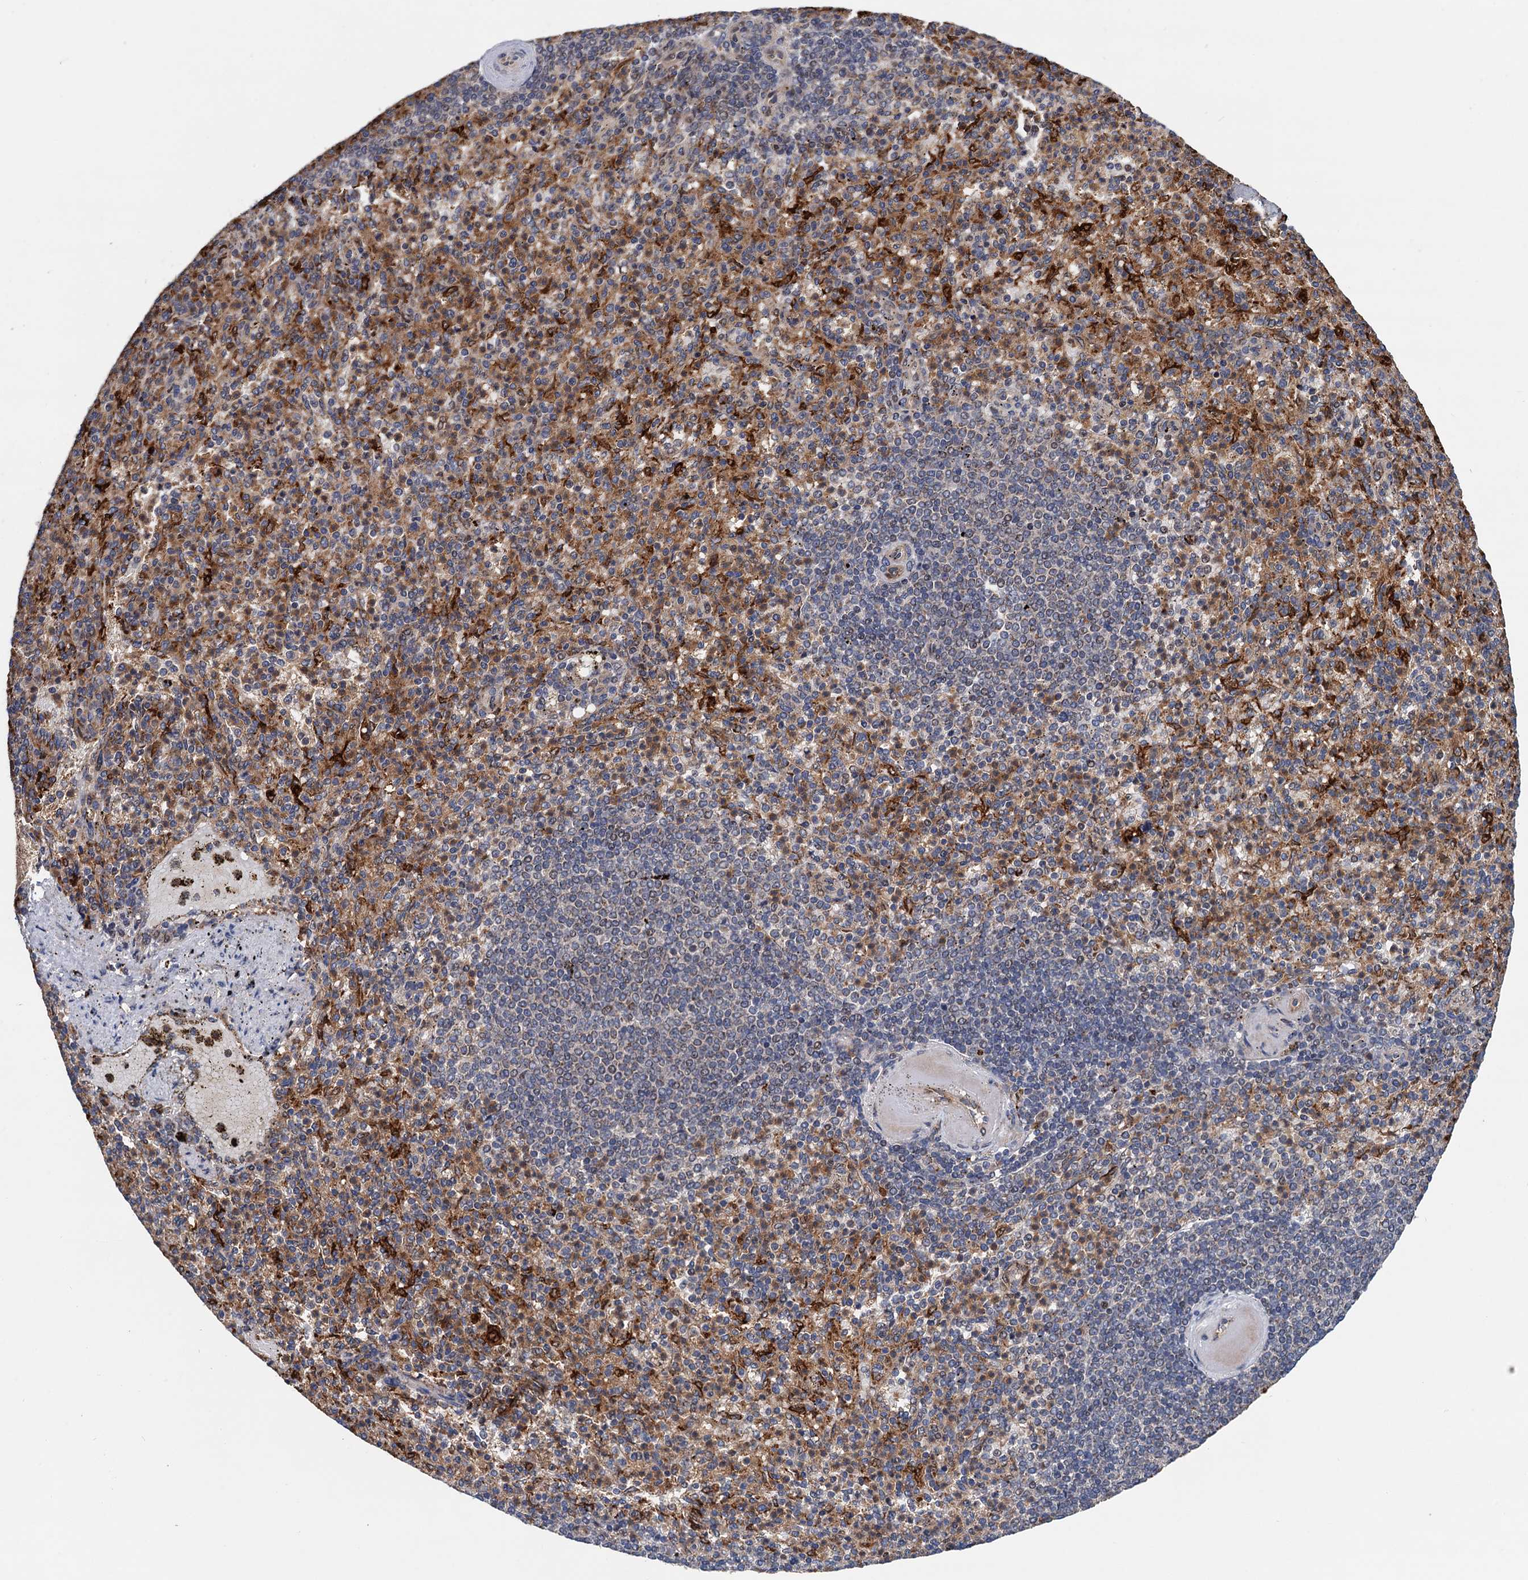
{"staining": {"intensity": "strong", "quantity": "25%-75%", "location": "cytoplasmic/membranous"}, "tissue": "spleen", "cell_type": "Cells in red pulp", "image_type": "normal", "snomed": [{"axis": "morphology", "description": "Normal tissue, NOS"}, {"axis": "topography", "description": "Spleen"}], "caption": "The immunohistochemical stain highlights strong cytoplasmic/membranous staining in cells in red pulp of normal spleen. Using DAB (brown) and hematoxylin (blue) stains, captured at high magnification using brightfield microscopy.", "gene": "NLRP10", "patient": {"sex": "female", "age": 74}}